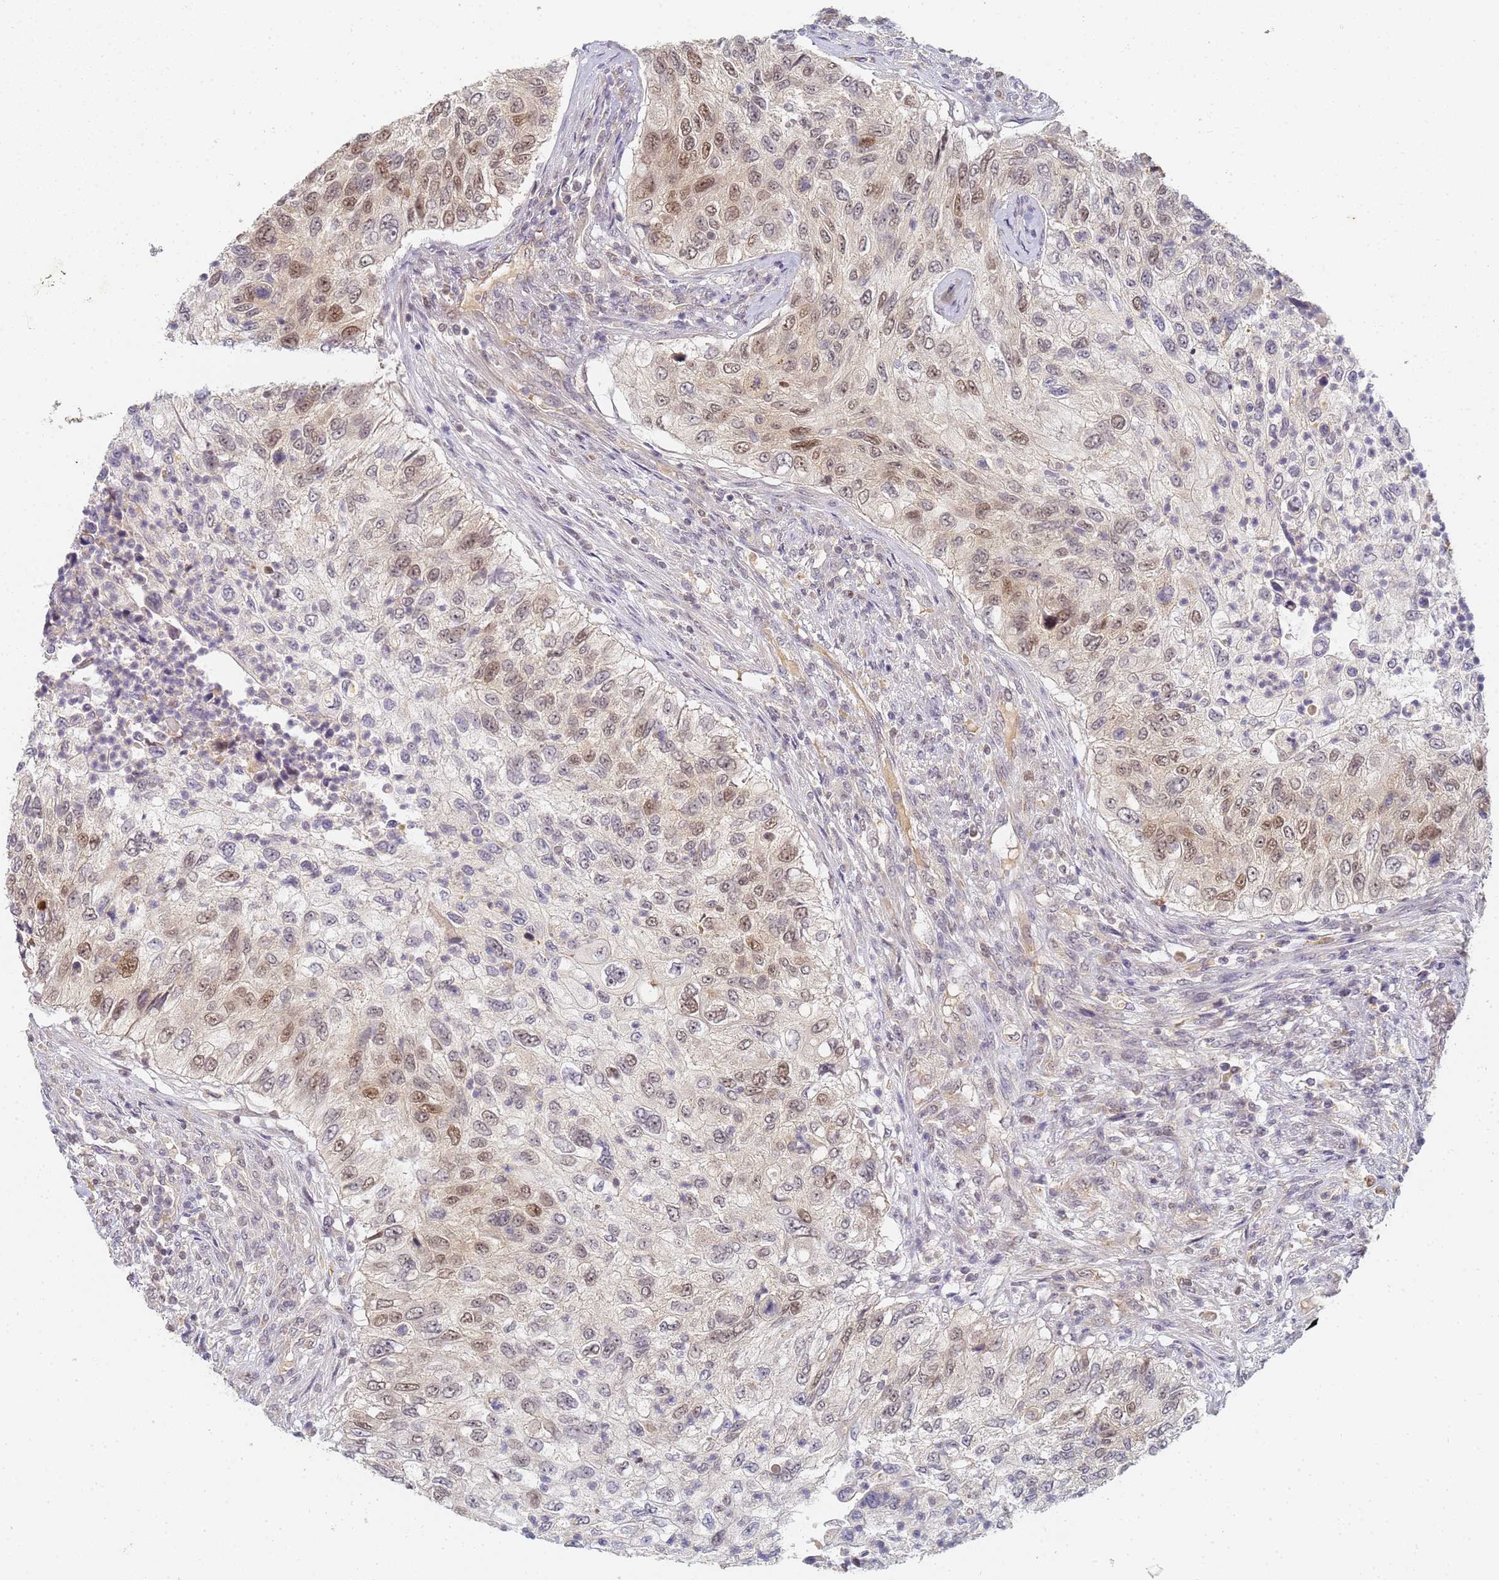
{"staining": {"intensity": "moderate", "quantity": "25%-75%", "location": "nuclear"}, "tissue": "urothelial cancer", "cell_type": "Tumor cells", "image_type": "cancer", "snomed": [{"axis": "morphology", "description": "Urothelial carcinoma, High grade"}, {"axis": "topography", "description": "Urinary bladder"}], "caption": "Urothelial carcinoma (high-grade) stained with DAB immunohistochemistry (IHC) demonstrates medium levels of moderate nuclear positivity in approximately 25%-75% of tumor cells.", "gene": "HMCES", "patient": {"sex": "female", "age": 60}}